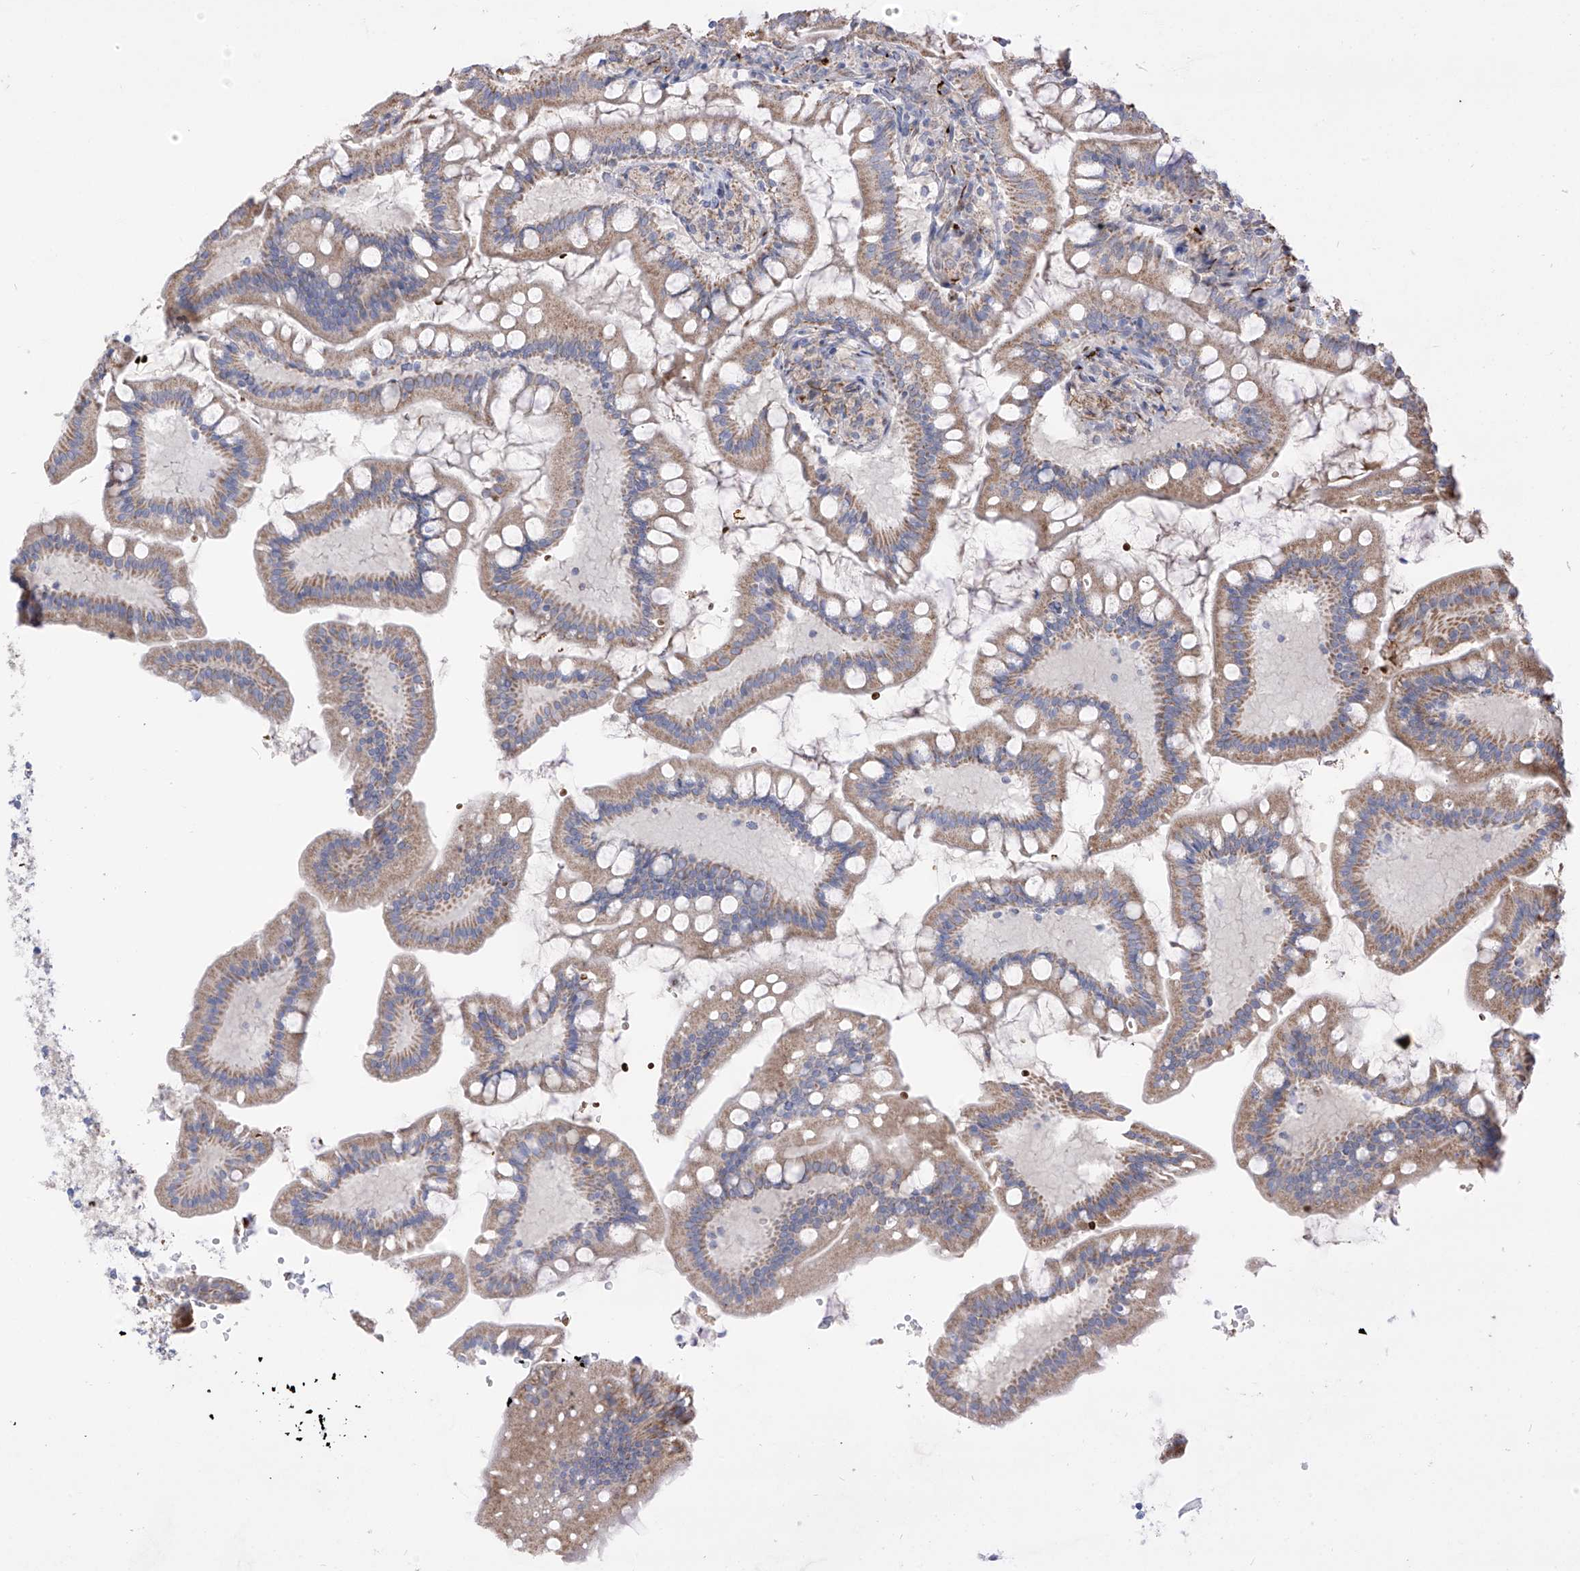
{"staining": {"intensity": "weak", "quantity": "25%-75%", "location": "cytoplasmic/membranous"}, "tissue": "small intestine", "cell_type": "Glandular cells", "image_type": "normal", "snomed": [{"axis": "morphology", "description": "Normal tissue, NOS"}, {"axis": "topography", "description": "Small intestine"}], "caption": "A histopathology image showing weak cytoplasmic/membranous expression in about 25%-75% of glandular cells in unremarkable small intestine, as visualized by brown immunohistochemical staining.", "gene": "ARHGEF40", "patient": {"sex": "male", "age": 7}}